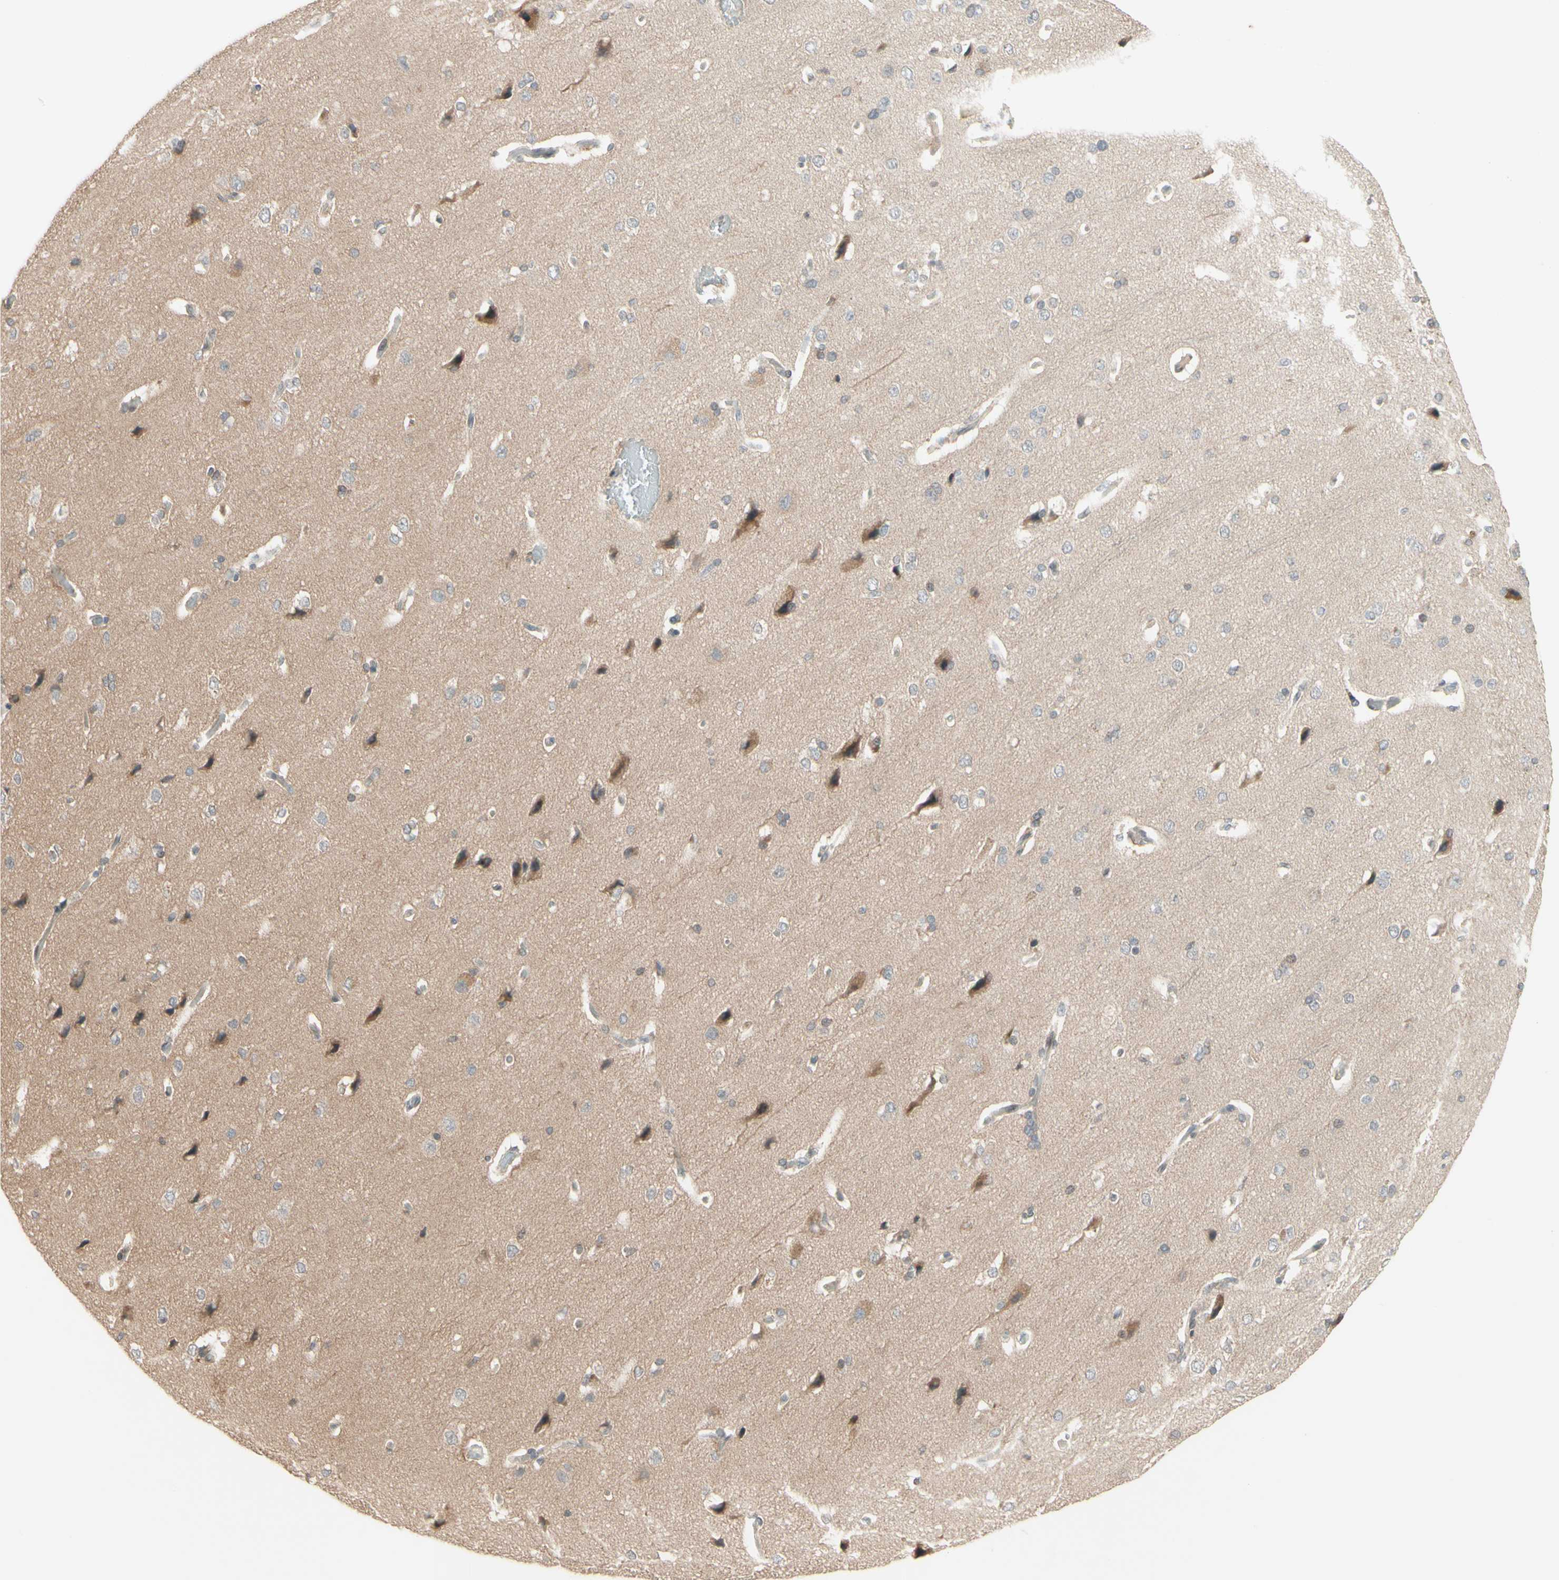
{"staining": {"intensity": "weak", "quantity": "<25%", "location": "cytoplasmic/membranous"}, "tissue": "cerebral cortex", "cell_type": "Endothelial cells", "image_type": "normal", "snomed": [{"axis": "morphology", "description": "Normal tissue, NOS"}, {"axis": "topography", "description": "Cerebral cortex"}], "caption": "Human cerebral cortex stained for a protein using immunohistochemistry exhibits no positivity in endothelial cells.", "gene": "ZW10", "patient": {"sex": "male", "age": 62}}